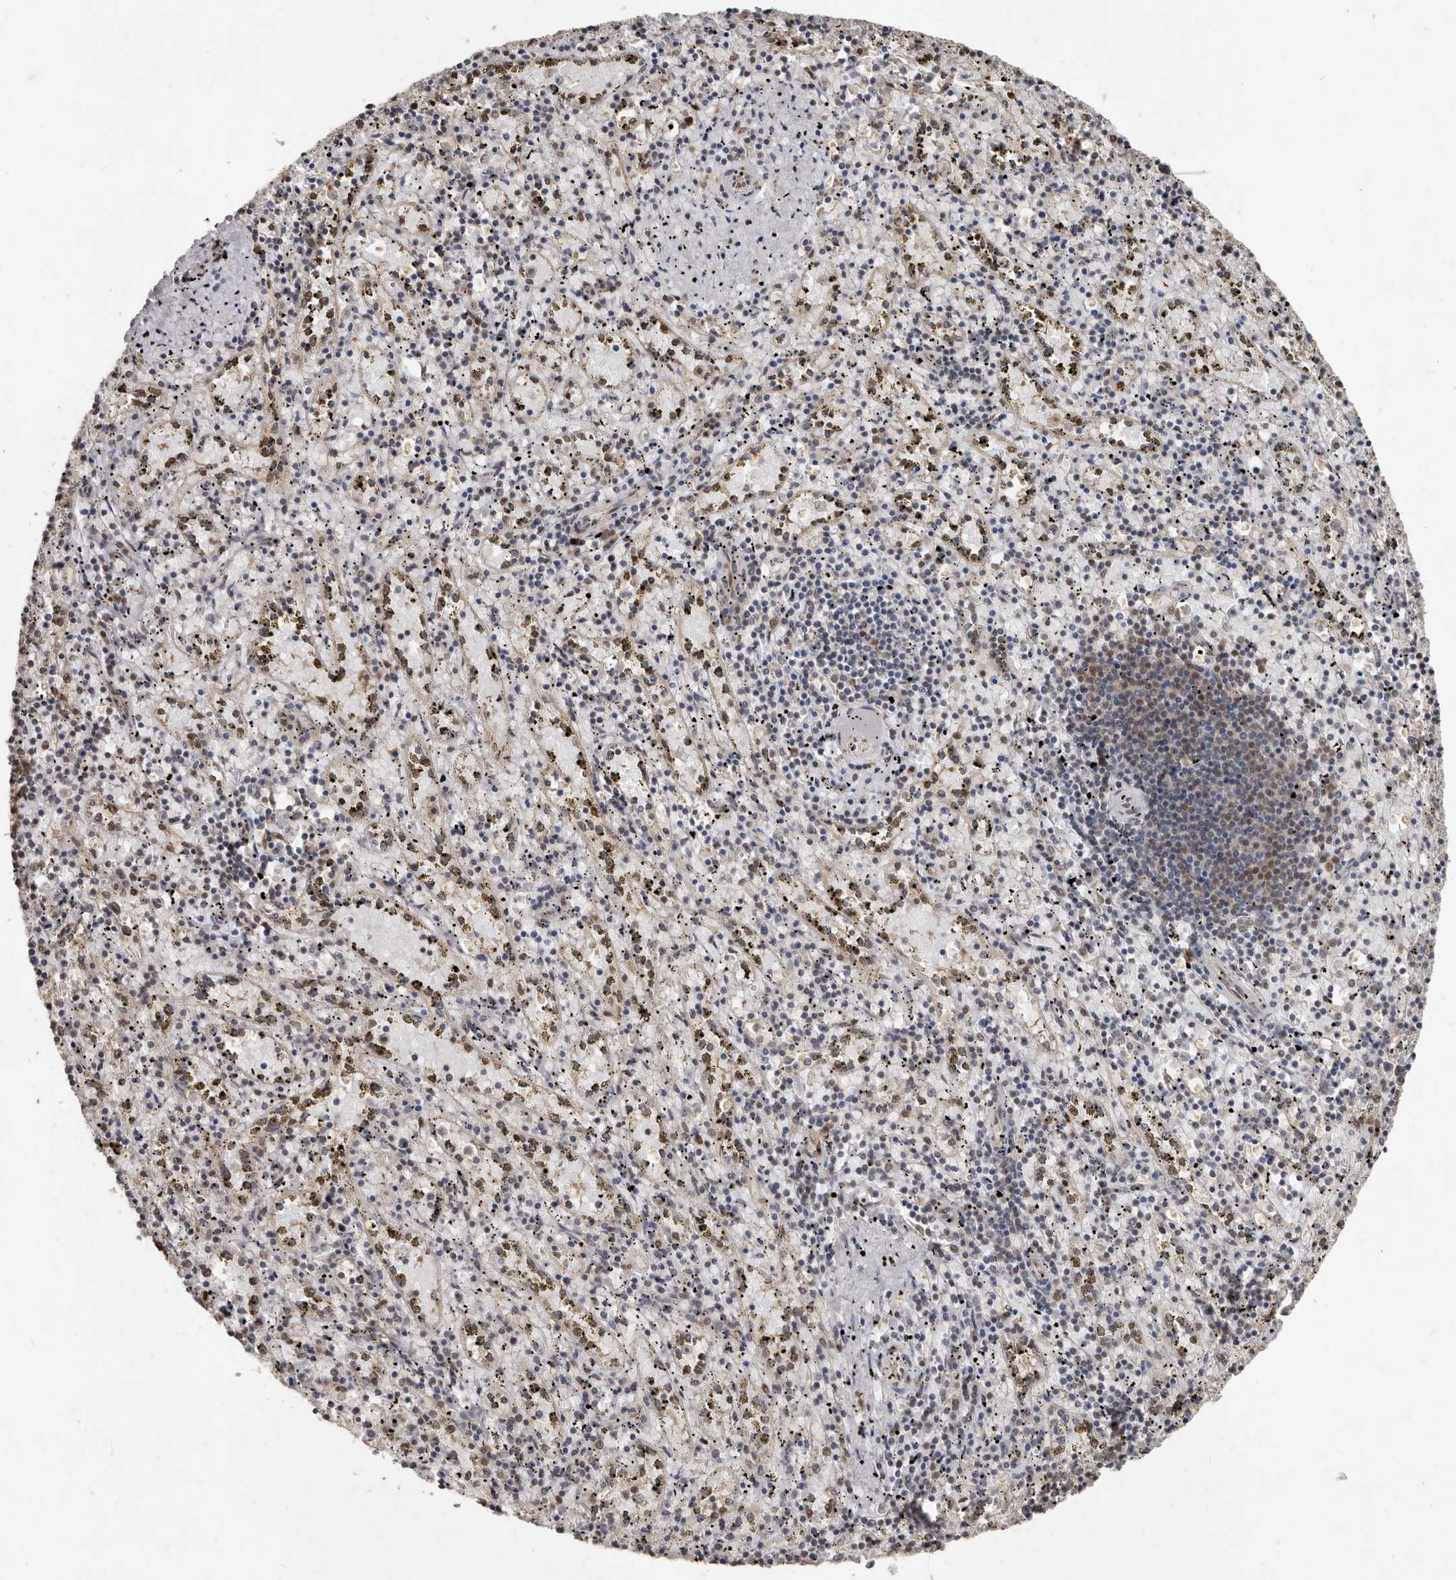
{"staining": {"intensity": "moderate", "quantity": "<25%", "location": "cytoplasmic/membranous"}, "tissue": "spleen", "cell_type": "Cells in red pulp", "image_type": "normal", "snomed": [{"axis": "morphology", "description": "Normal tissue, NOS"}, {"axis": "topography", "description": "Spleen"}], "caption": "DAB (3,3'-diaminobenzidine) immunohistochemical staining of normal spleen shows moderate cytoplasmic/membranous protein staining in approximately <25% of cells in red pulp.", "gene": "LRGUK", "patient": {"sex": "male", "age": 11}}